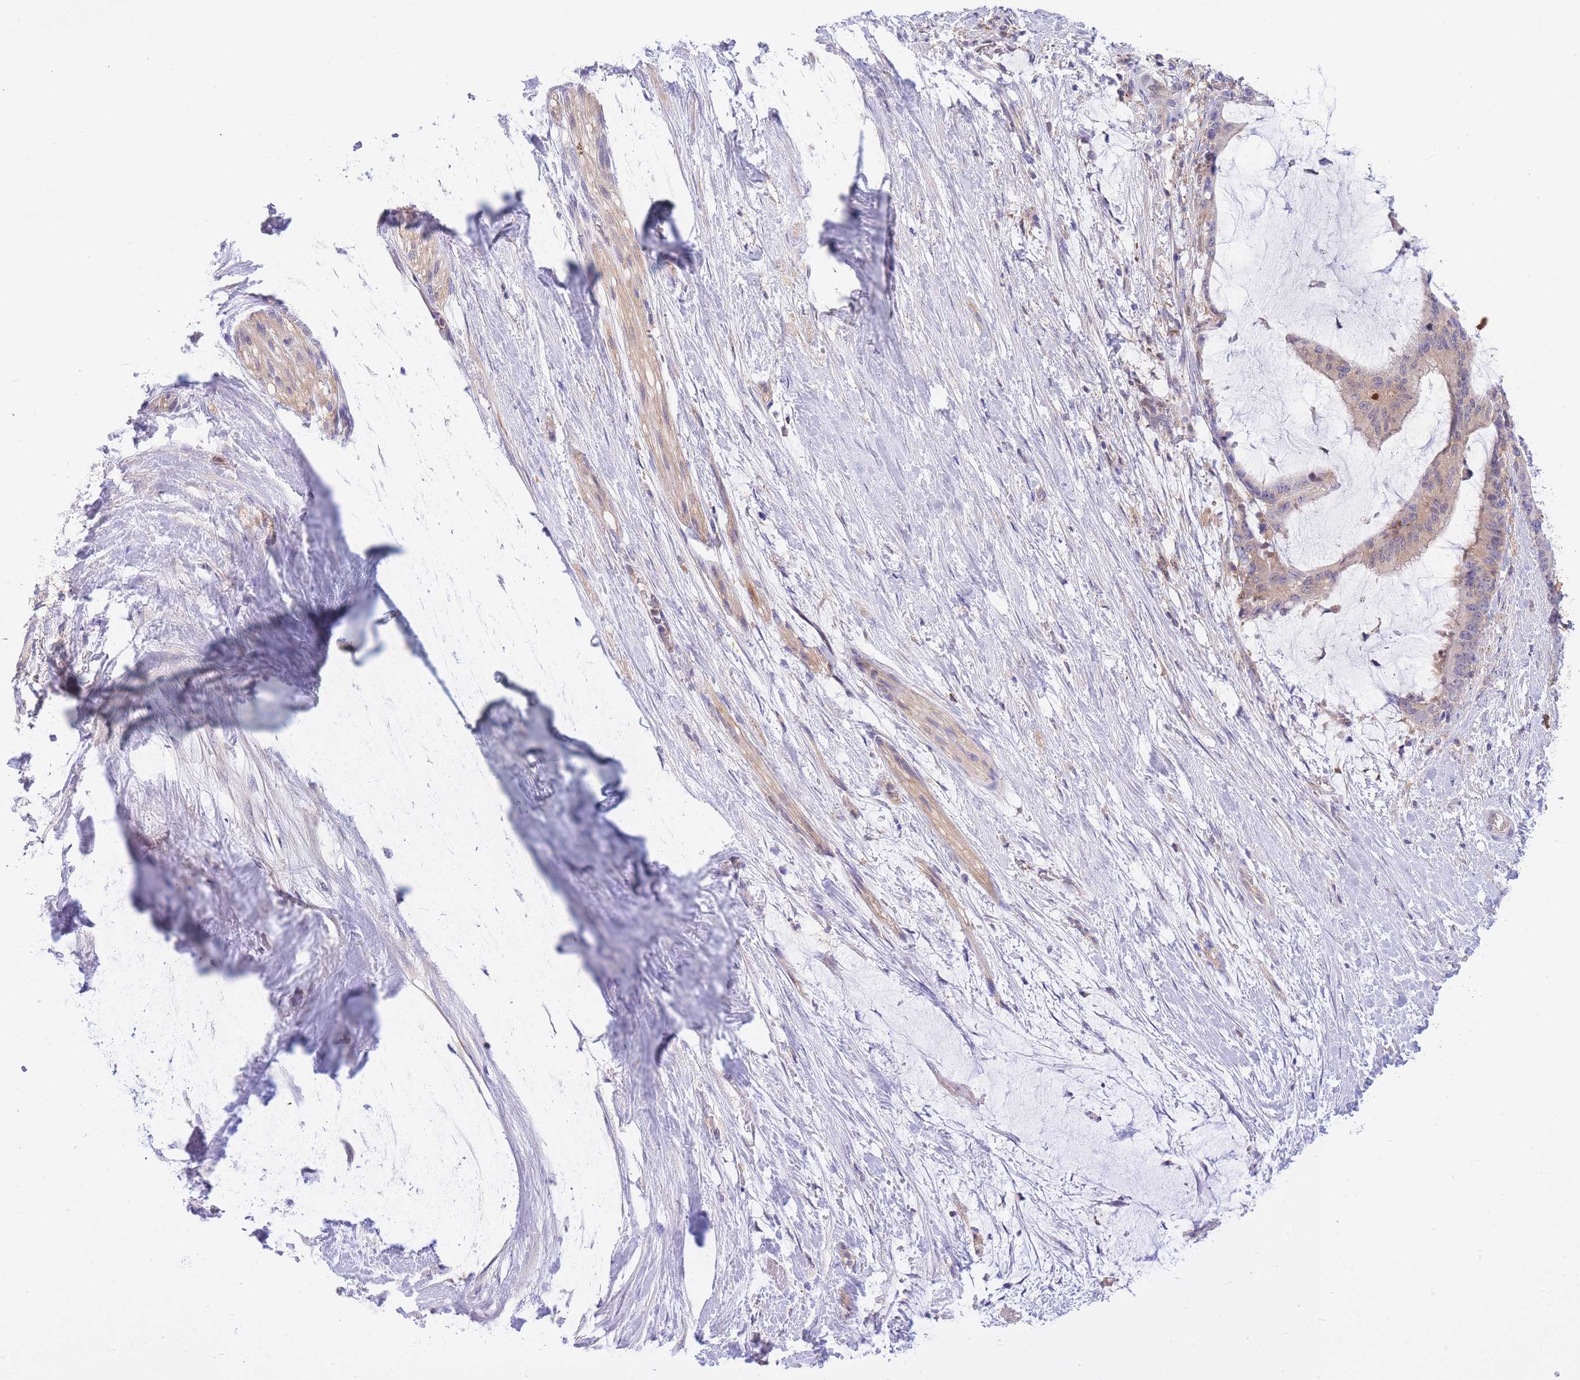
{"staining": {"intensity": "negative", "quantity": "none", "location": "none"}, "tissue": "liver cancer", "cell_type": "Tumor cells", "image_type": "cancer", "snomed": [{"axis": "morphology", "description": "Normal tissue, NOS"}, {"axis": "morphology", "description": "Cholangiocarcinoma"}, {"axis": "topography", "description": "Liver"}, {"axis": "topography", "description": "Peripheral nerve tissue"}], "caption": "Liver cancer (cholangiocarcinoma) was stained to show a protein in brown. There is no significant staining in tumor cells.", "gene": "NAMPT", "patient": {"sex": "female", "age": 73}}